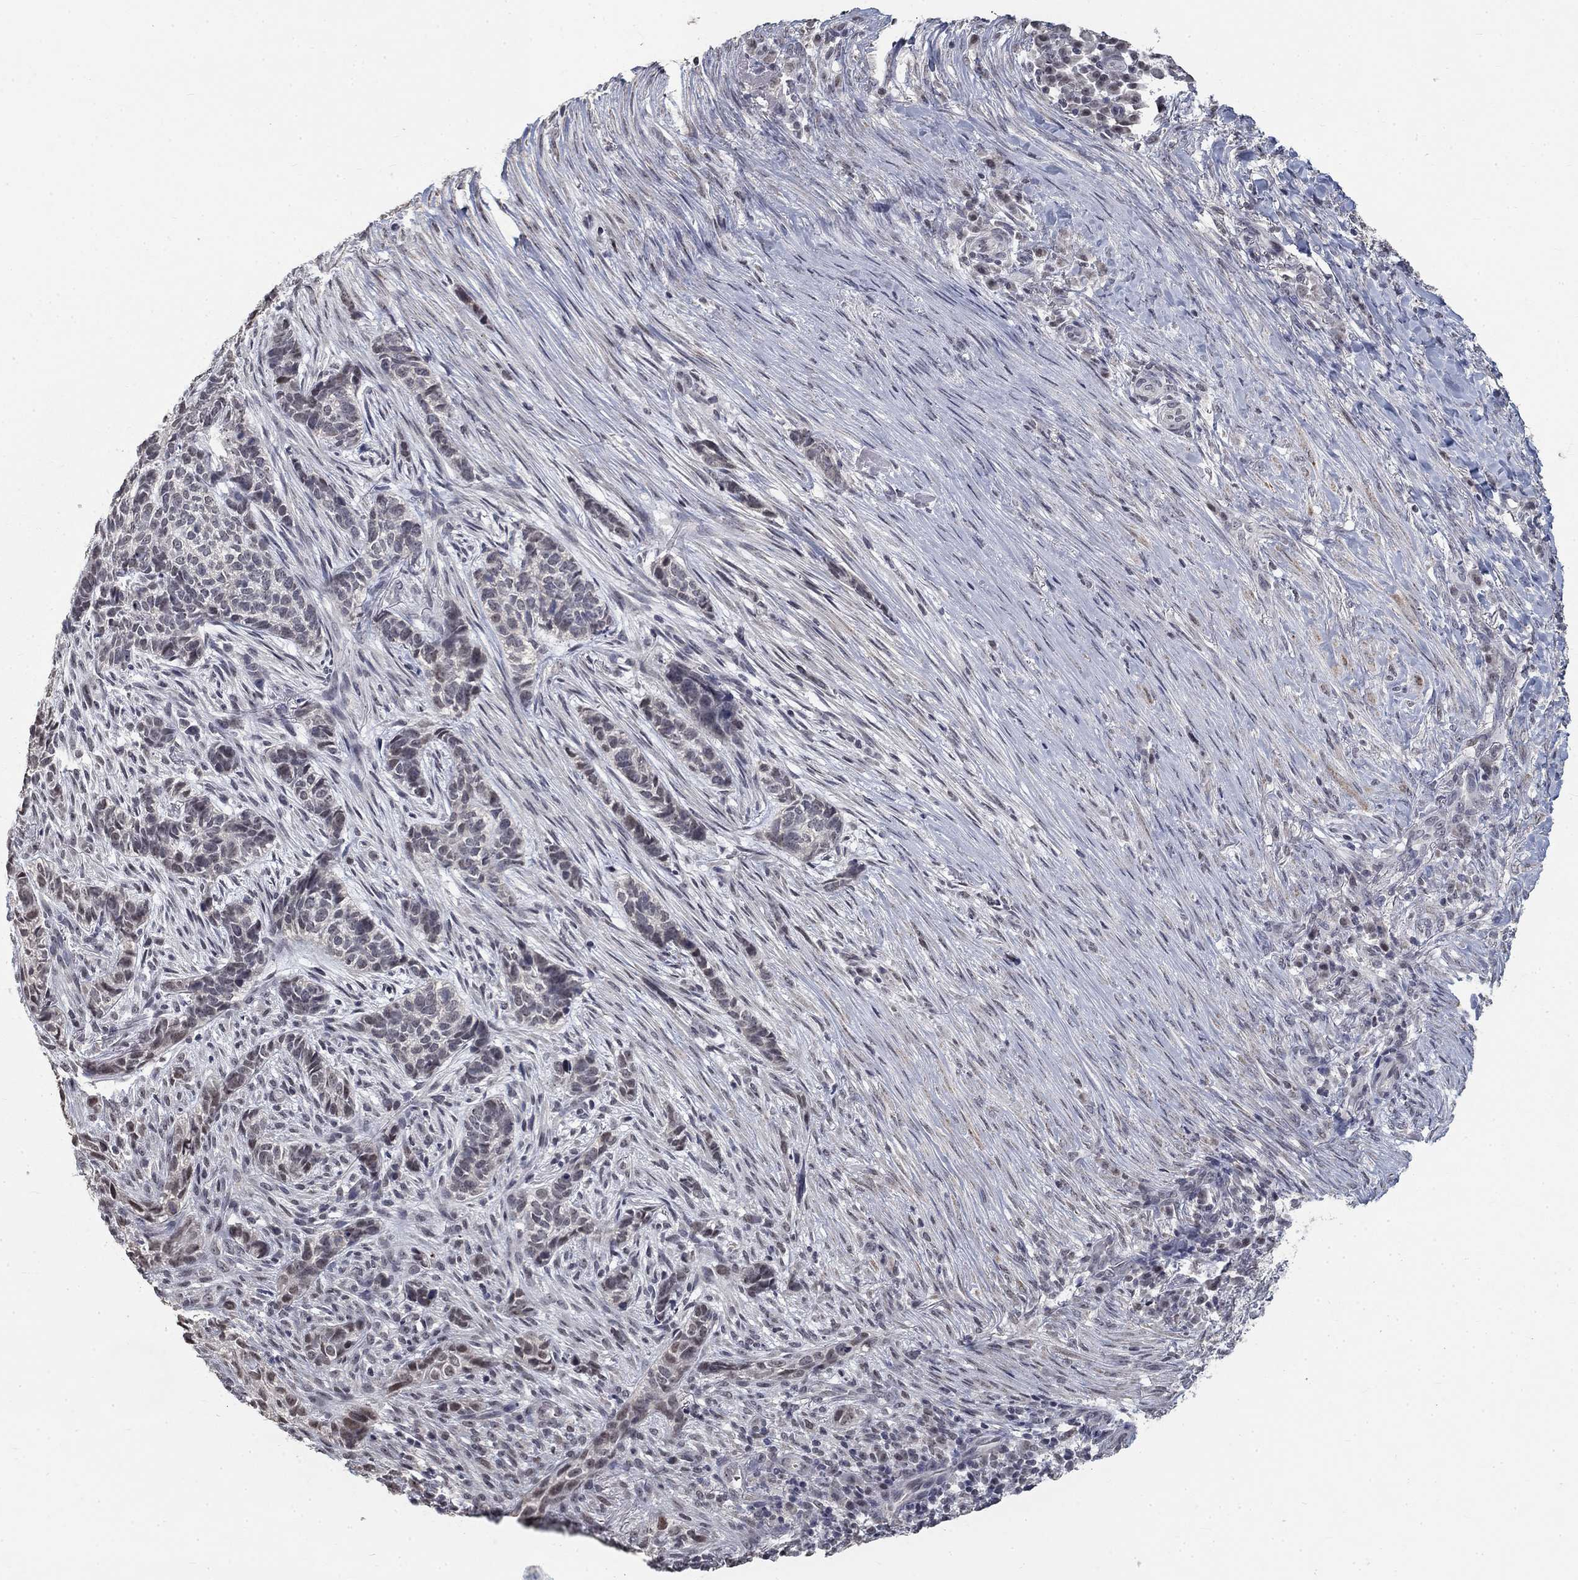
{"staining": {"intensity": "negative", "quantity": "none", "location": "none"}, "tissue": "skin cancer", "cell_type": "Tumor cells", "image_type": "cancer", "snomed": [{"axis": "morphology", "description": "Basal cell carcinoma"}, {"axis": "topography", "description": "Skin"}], "caption": "Immunohistochemistry of skin cancer displays no positivity in tumor cells.", "gene": "SPATA33", "patient": {"sex": "female", "age": 69}}